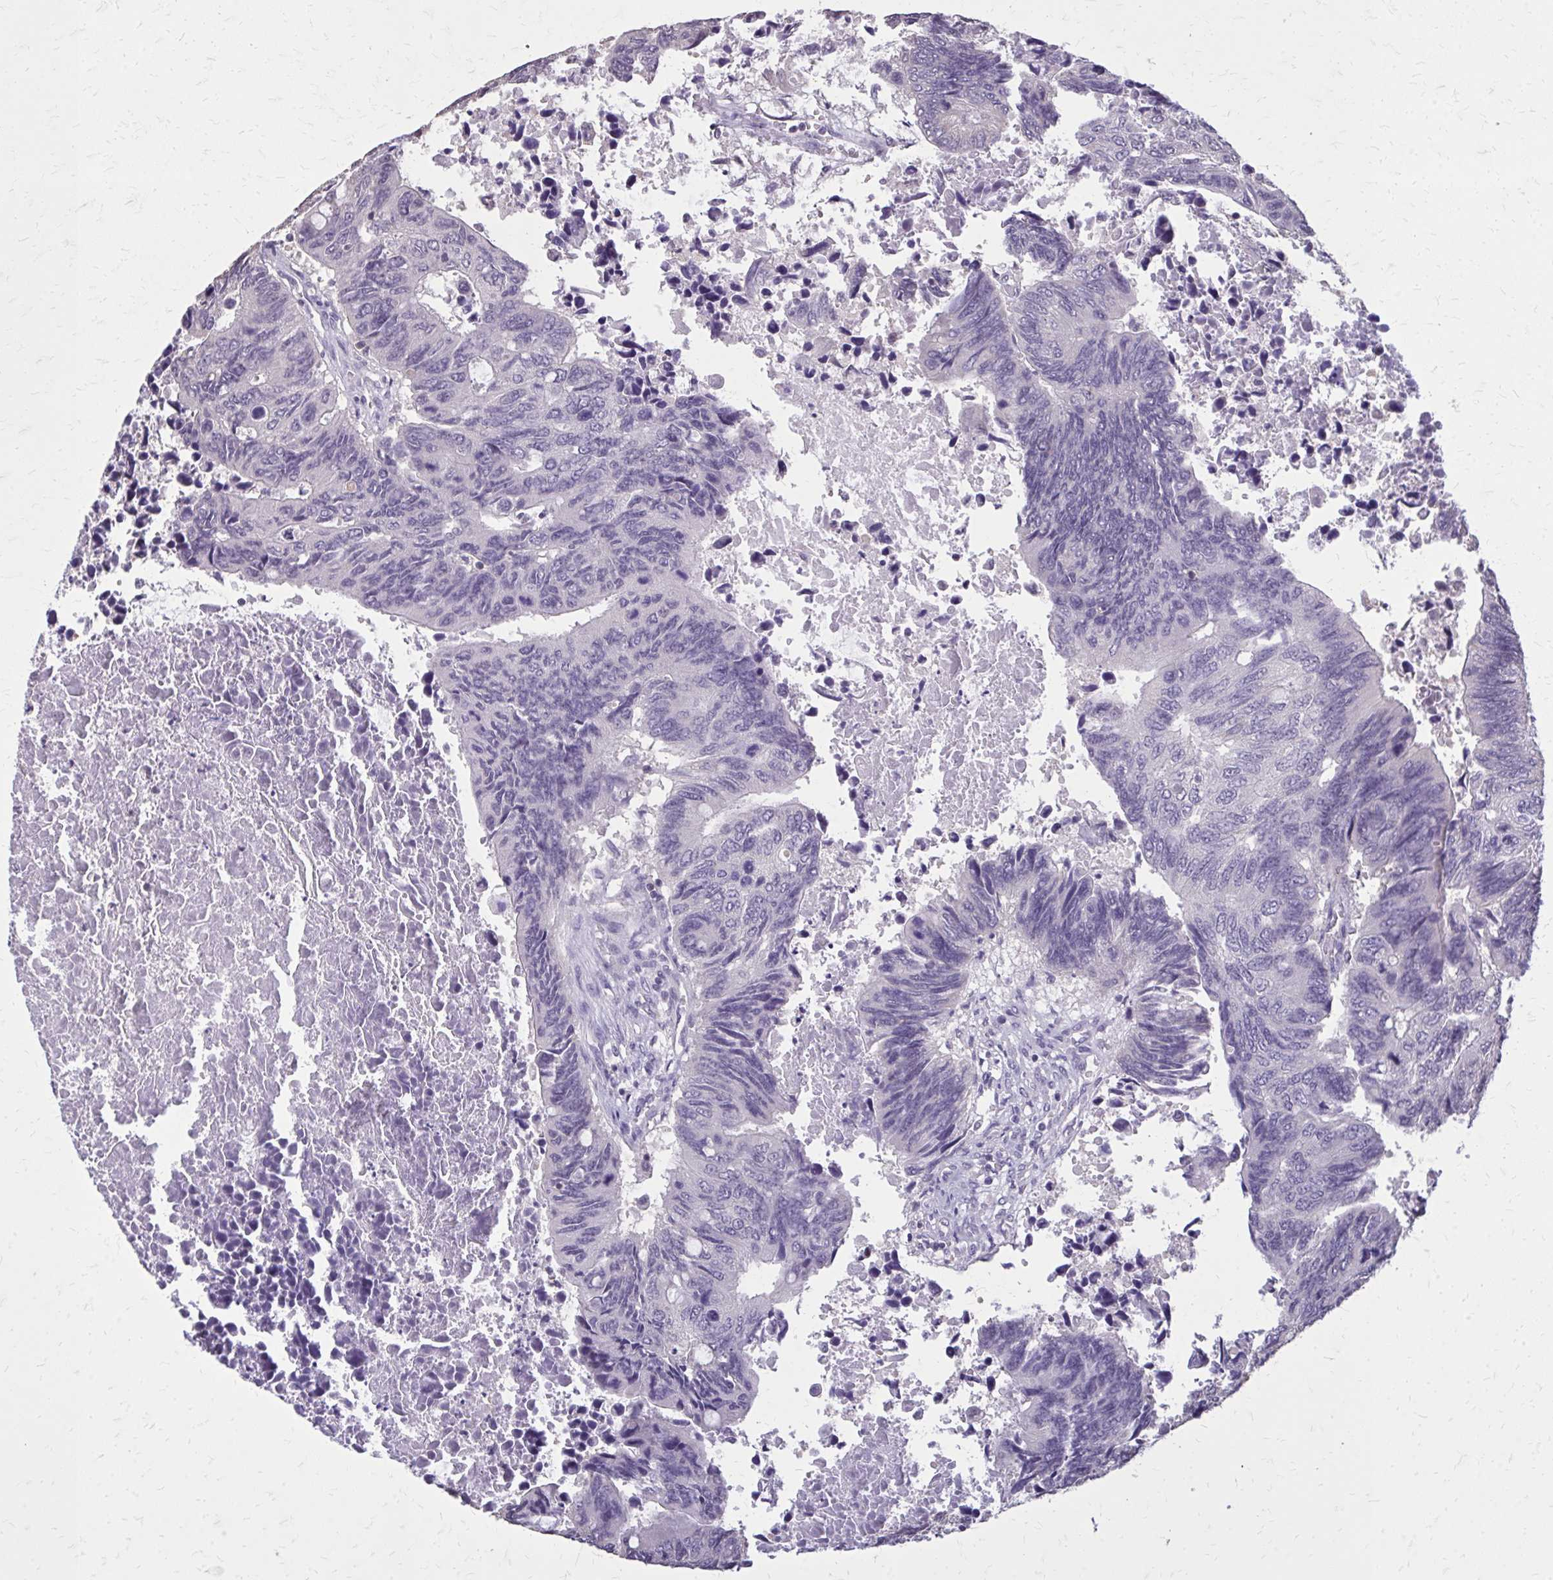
{"staining": {"intensity": "negative", "quantity": "none", "location": "none"}, "tissue": "colorectal cancer", "cell_type": "Tumor cells", "image_type": "cancer", "snomed": [{"axis": "morphology", "description": "Adenocarcinoma, NOS"}, {"axis": "topography", "description": "Colon"}], "caption": "There is no significant positivity in tumor cells of colorectal adenocarcinoma.", "gene": "AKAP5", "patient": {"sex": "male", "age": 87}}